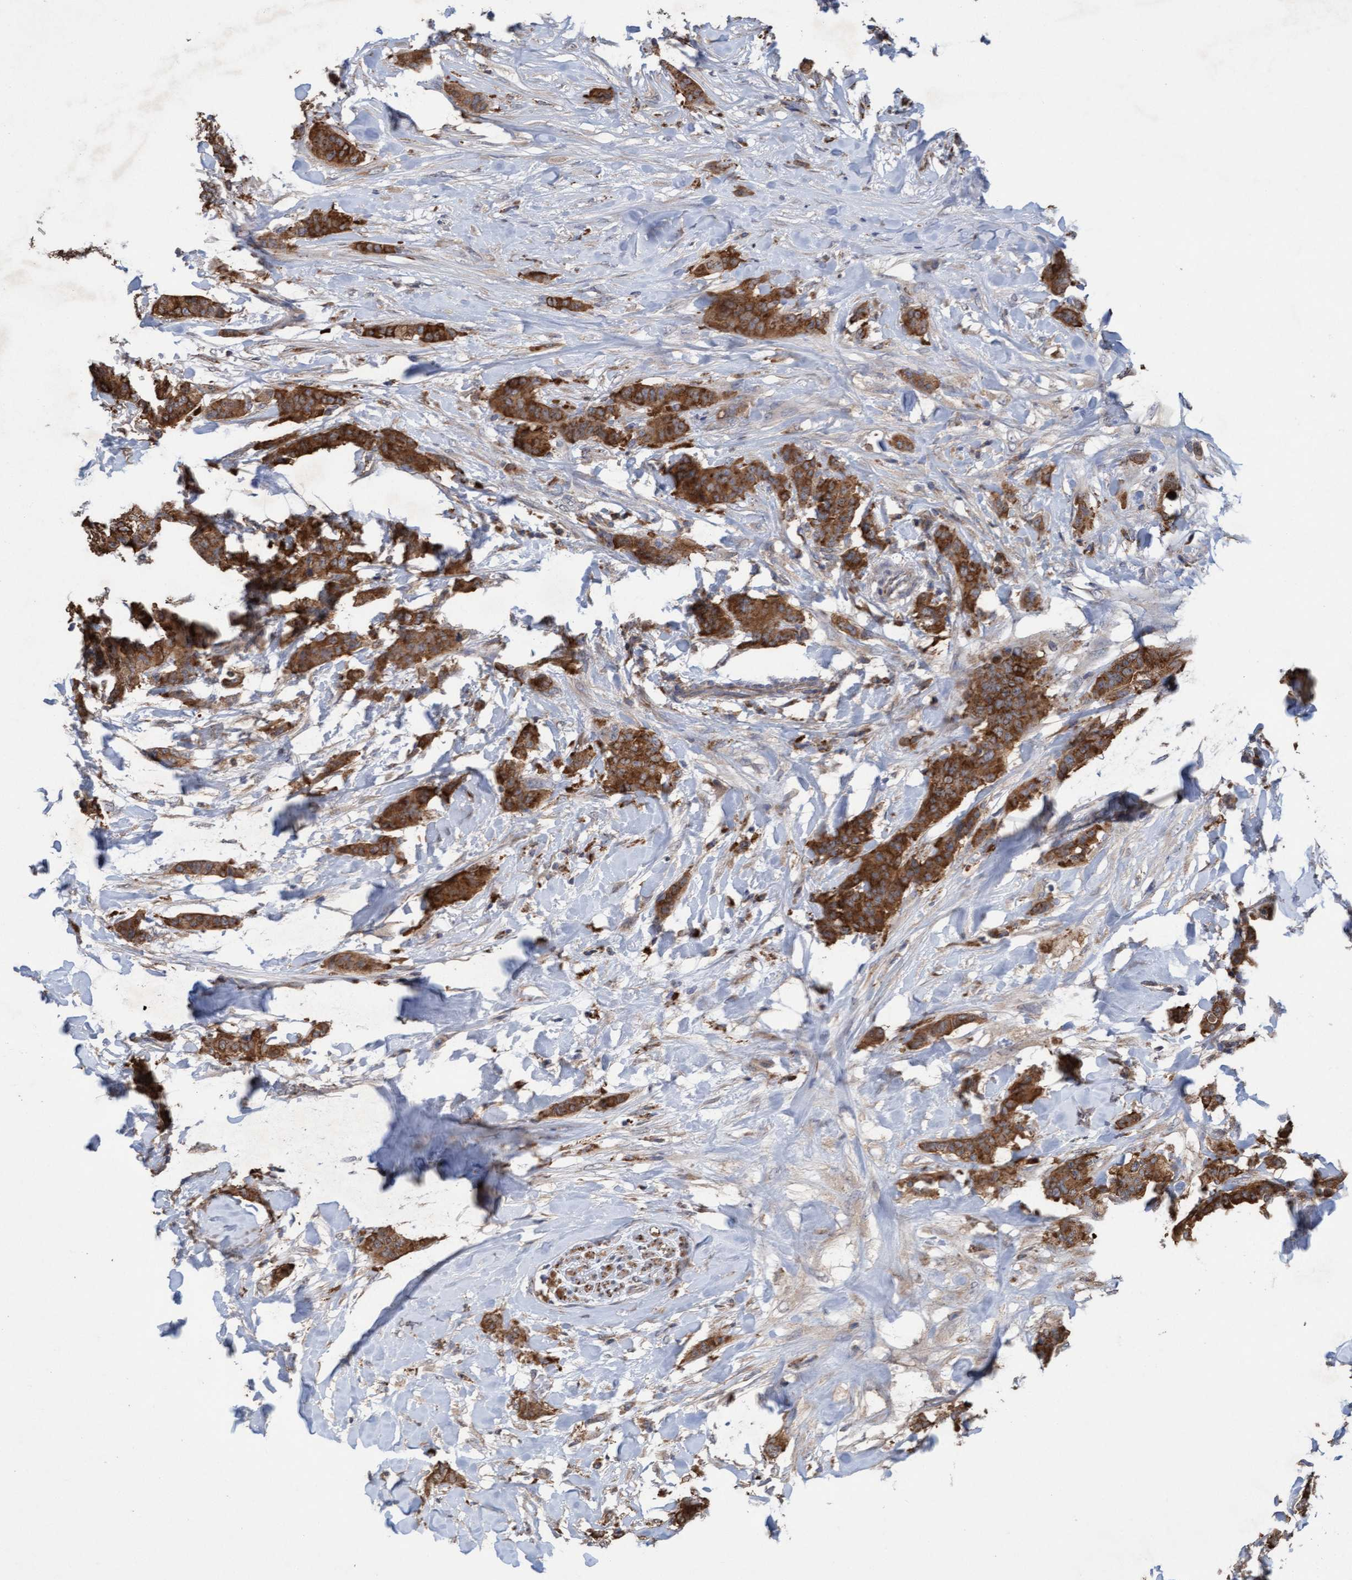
{"staining": {"intensity": "strong", "quantity": ">75%", "location": "cytoplasmic/membranous"}, "tissue": "breast cancer", "cell_type": "Tumor cells", "image_type": "cancer", "snomed": [{"axis": "morphology", "description": "Normal tissue, NOS"}, {"axis": "morphology", "description": "Duct carcinoma"}, {"axis": "topography", "description": "Breast"}], "caption": "A brown stain shows strong cytoplasmic/membranous expression of a protein in human breast invasive ductal carcinoma tumor cells.", "gene": "ATPAF2", "patient": {"sex": "female", "age": 40}}